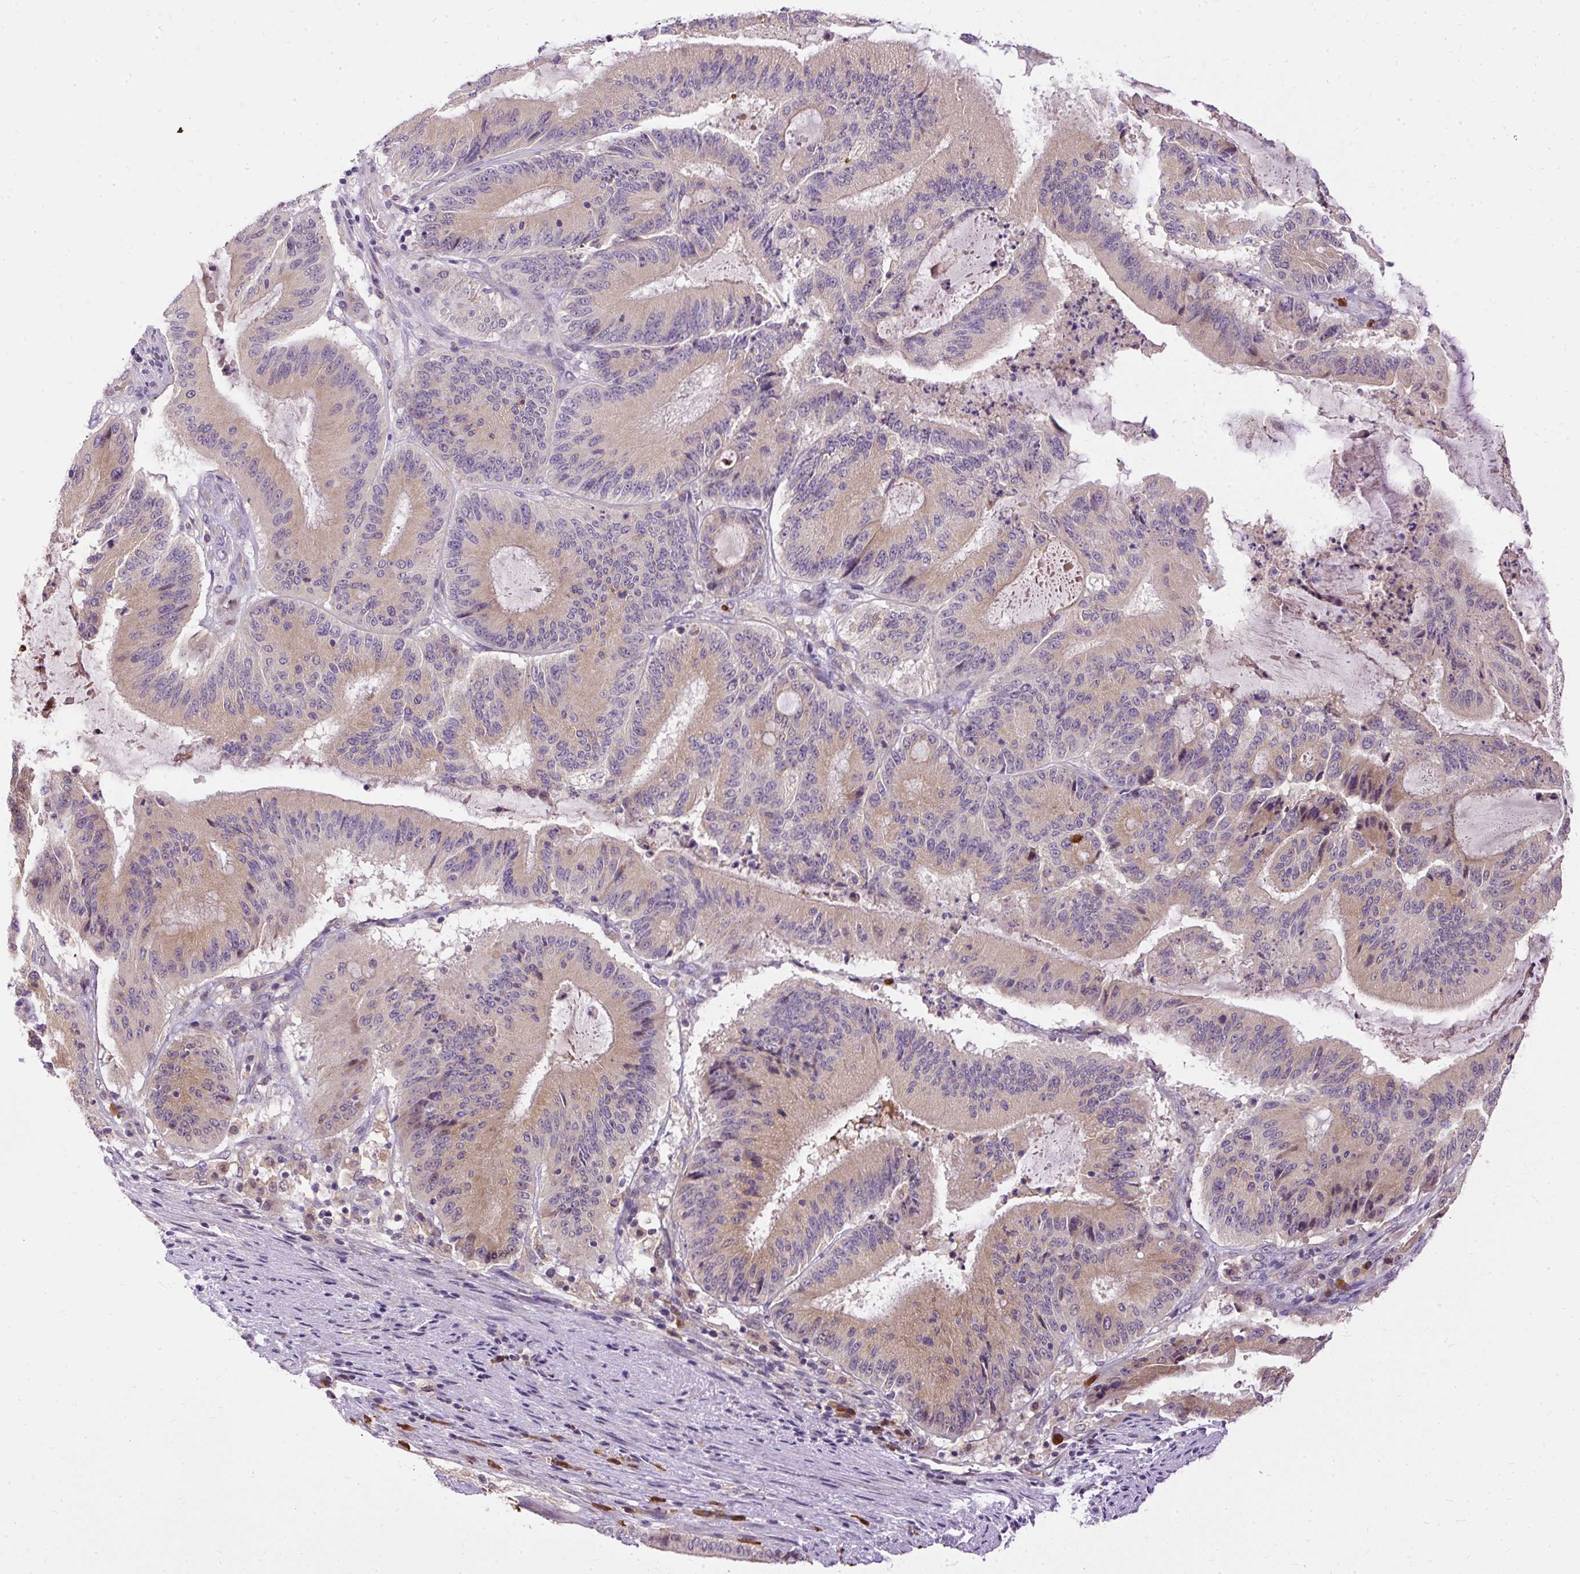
{"staining": {"intensity": "weak", "quantity": "25%-75%", "location": "cytoplasmic/membranous"}, "tissue": "liver cancer", "cell_type": "Tumor cells", "image_type": "cancer", "snomed": [{"axis": "morphology", "description": "Normal tissue, NOS"}, {"axis": "morphology", "description": "Cholangiocarcinoma"}, {"axis": "topography", "description": "Liver"}, {"axis": "topography", "description": "Peripheral nerve tissue"}], "caption": "An immunohistochemistry image of neoplastic tissue is shown. Protein staining in brown highlights weak cytoplasmic/membranous positivity in liver cancer (cholangiocarcinoma) within tumor cells. (Stains: DAB (3,3'-diaminobenzidine) in brown, nuclei in blue, Microscopy: brightfield microscopy at high magnification).", "gene": "CTTNBP2", "patient": {"sex": "female", "age": 73}}